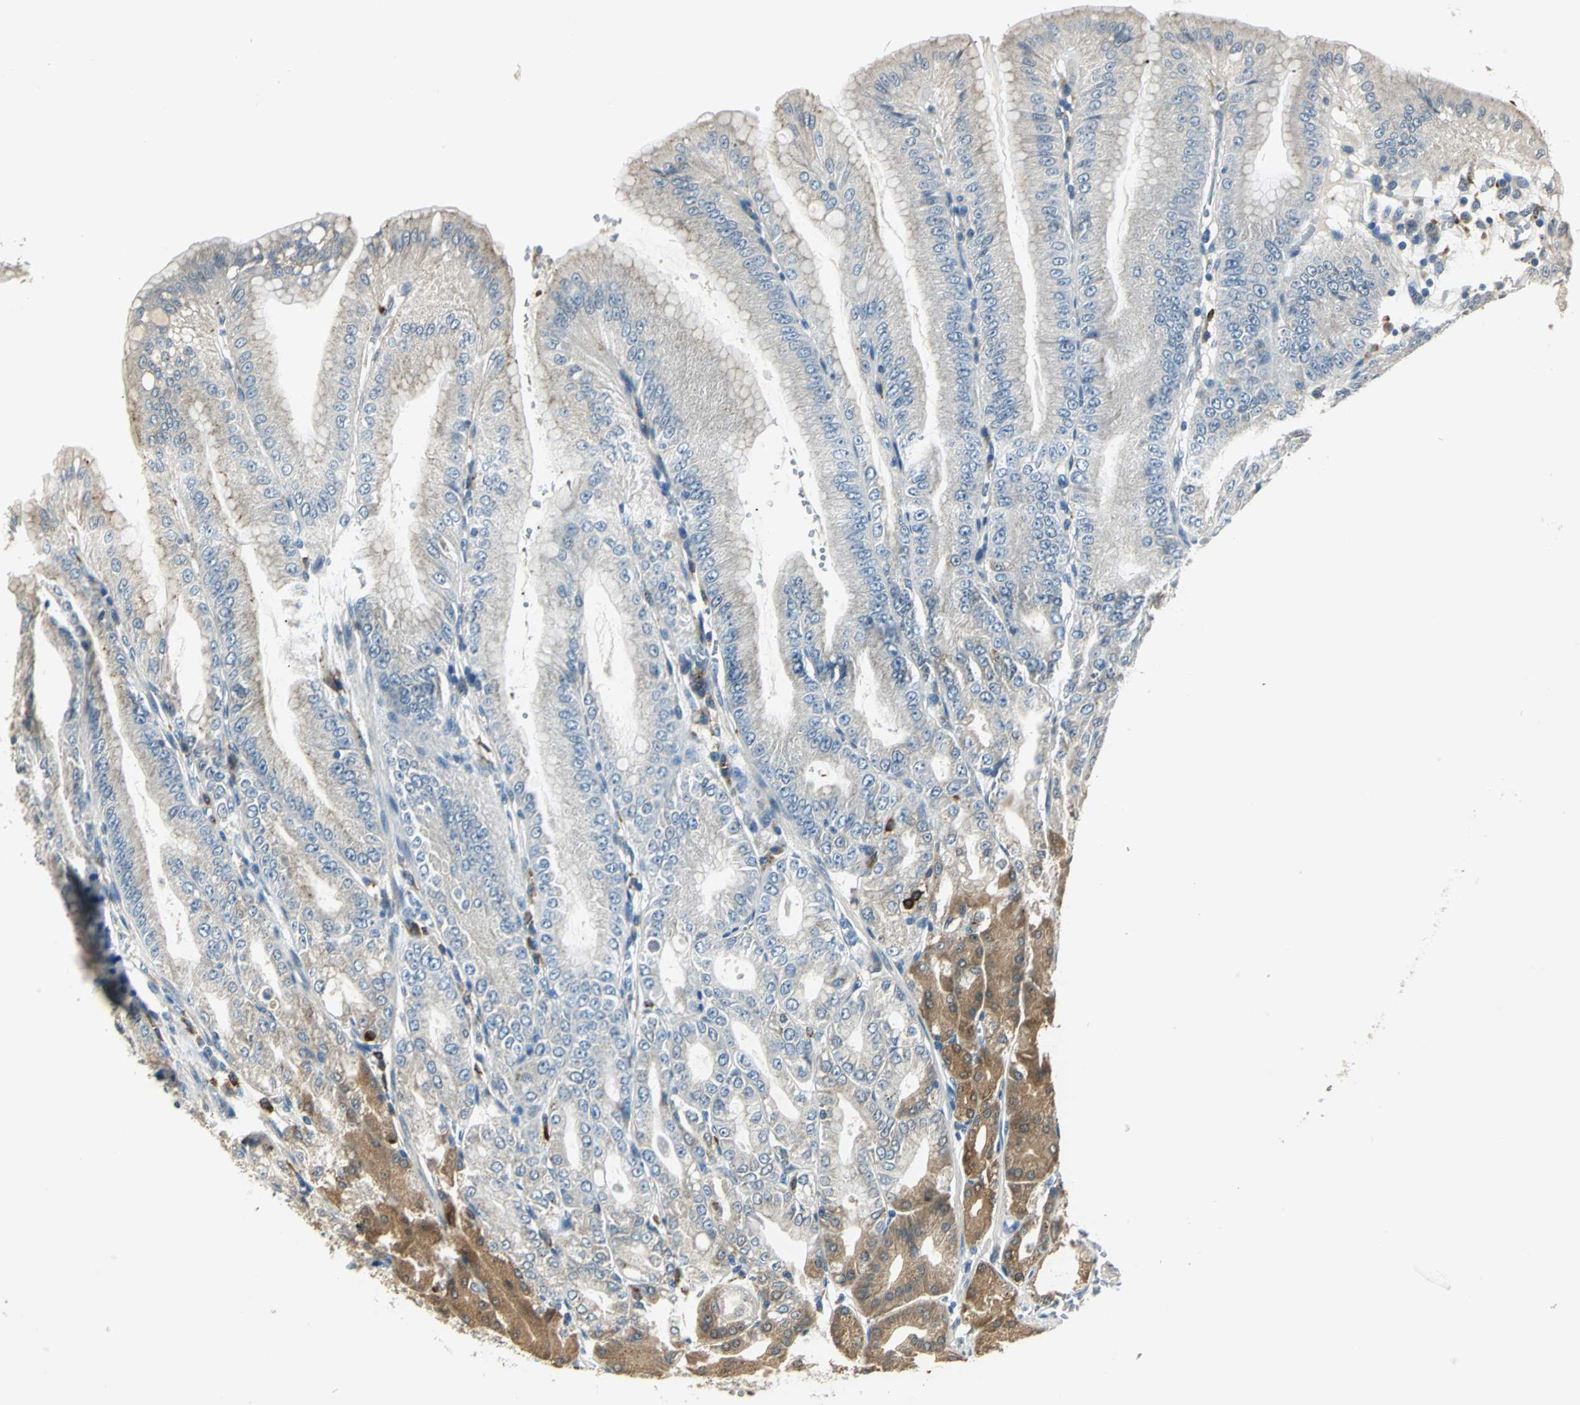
{"staining": {"intensity": "strong", "quantity": "<25%", "location": "cytoplasmic/membranous"}, "tissue": "stomach", "cell_type": "Glandular cells", "image_type": "normal", "snomed": [{"axis": "morphology", "description": "Normal tissue, NOS"}, {"axis": "topography", "description": "Stomach, lower"}], "caption": "Approximately <25% of glandular cells in normal stomach show strong cytoplasmic/membranous protein staining as visualized by brown immunohistochemical staining.", "gene": "NIT1", "patient": {"sex": "male", "age": 71}}